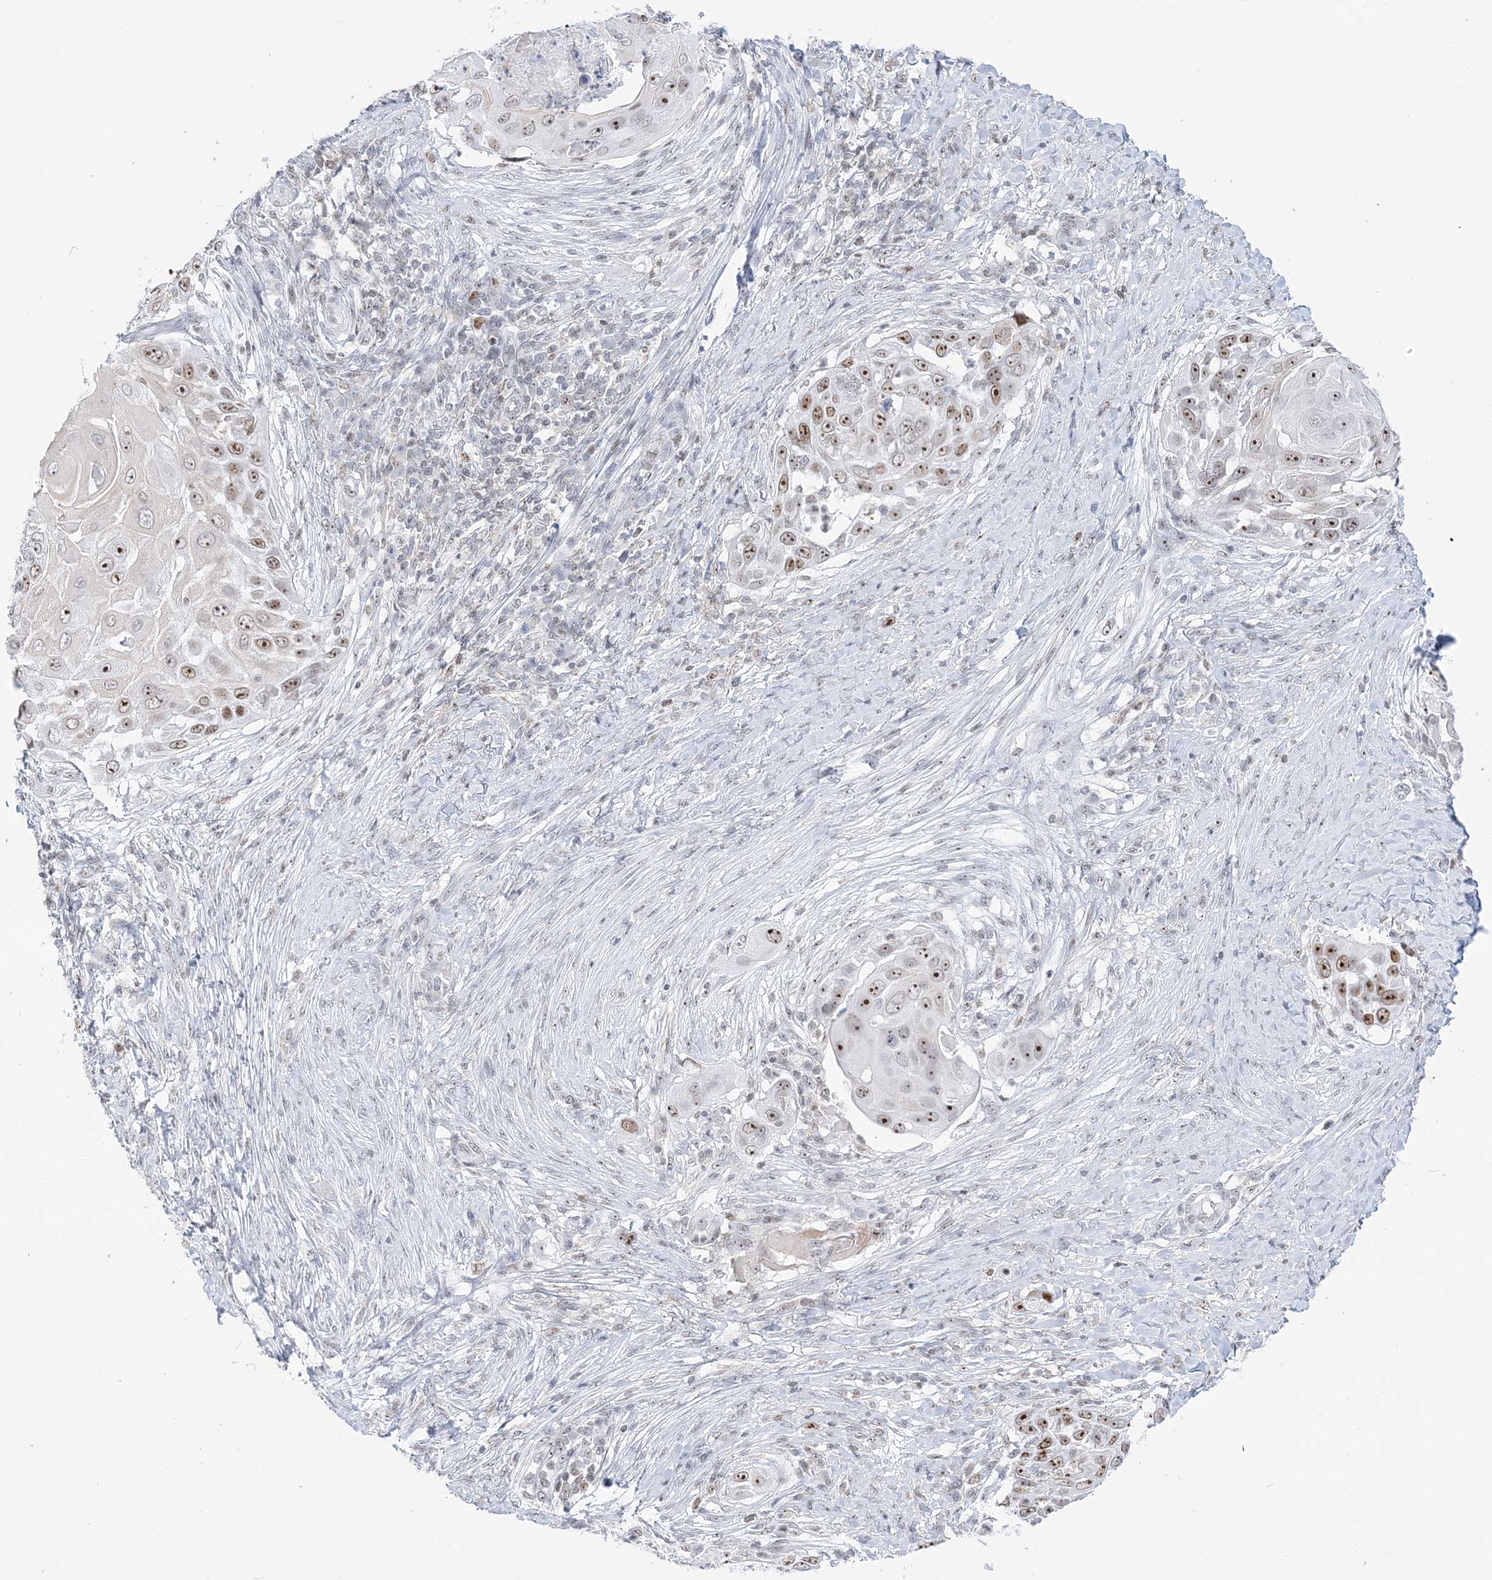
{"staining": {"intensity": "moderate", "quantity": ">75%", "location": "nuclear"}, "tissue": "skin cancer", "cell_type": "Tumor cells", "image_type": "cancer", "snomed": [{"axis": "morphology", "description": "Squamous cell carcinoma, NOS"}, {"axis": "topography", "description": "Skin"}], "caption": "Skin squamous cell carcinoma tissue shows moderate nuclear staining in about >75% of tumor cells (brown staining indicates protein expression, while blue staining denotes nuclei).", "gene": "DDX21", "patient": {"sex": "female", "age": 44}}